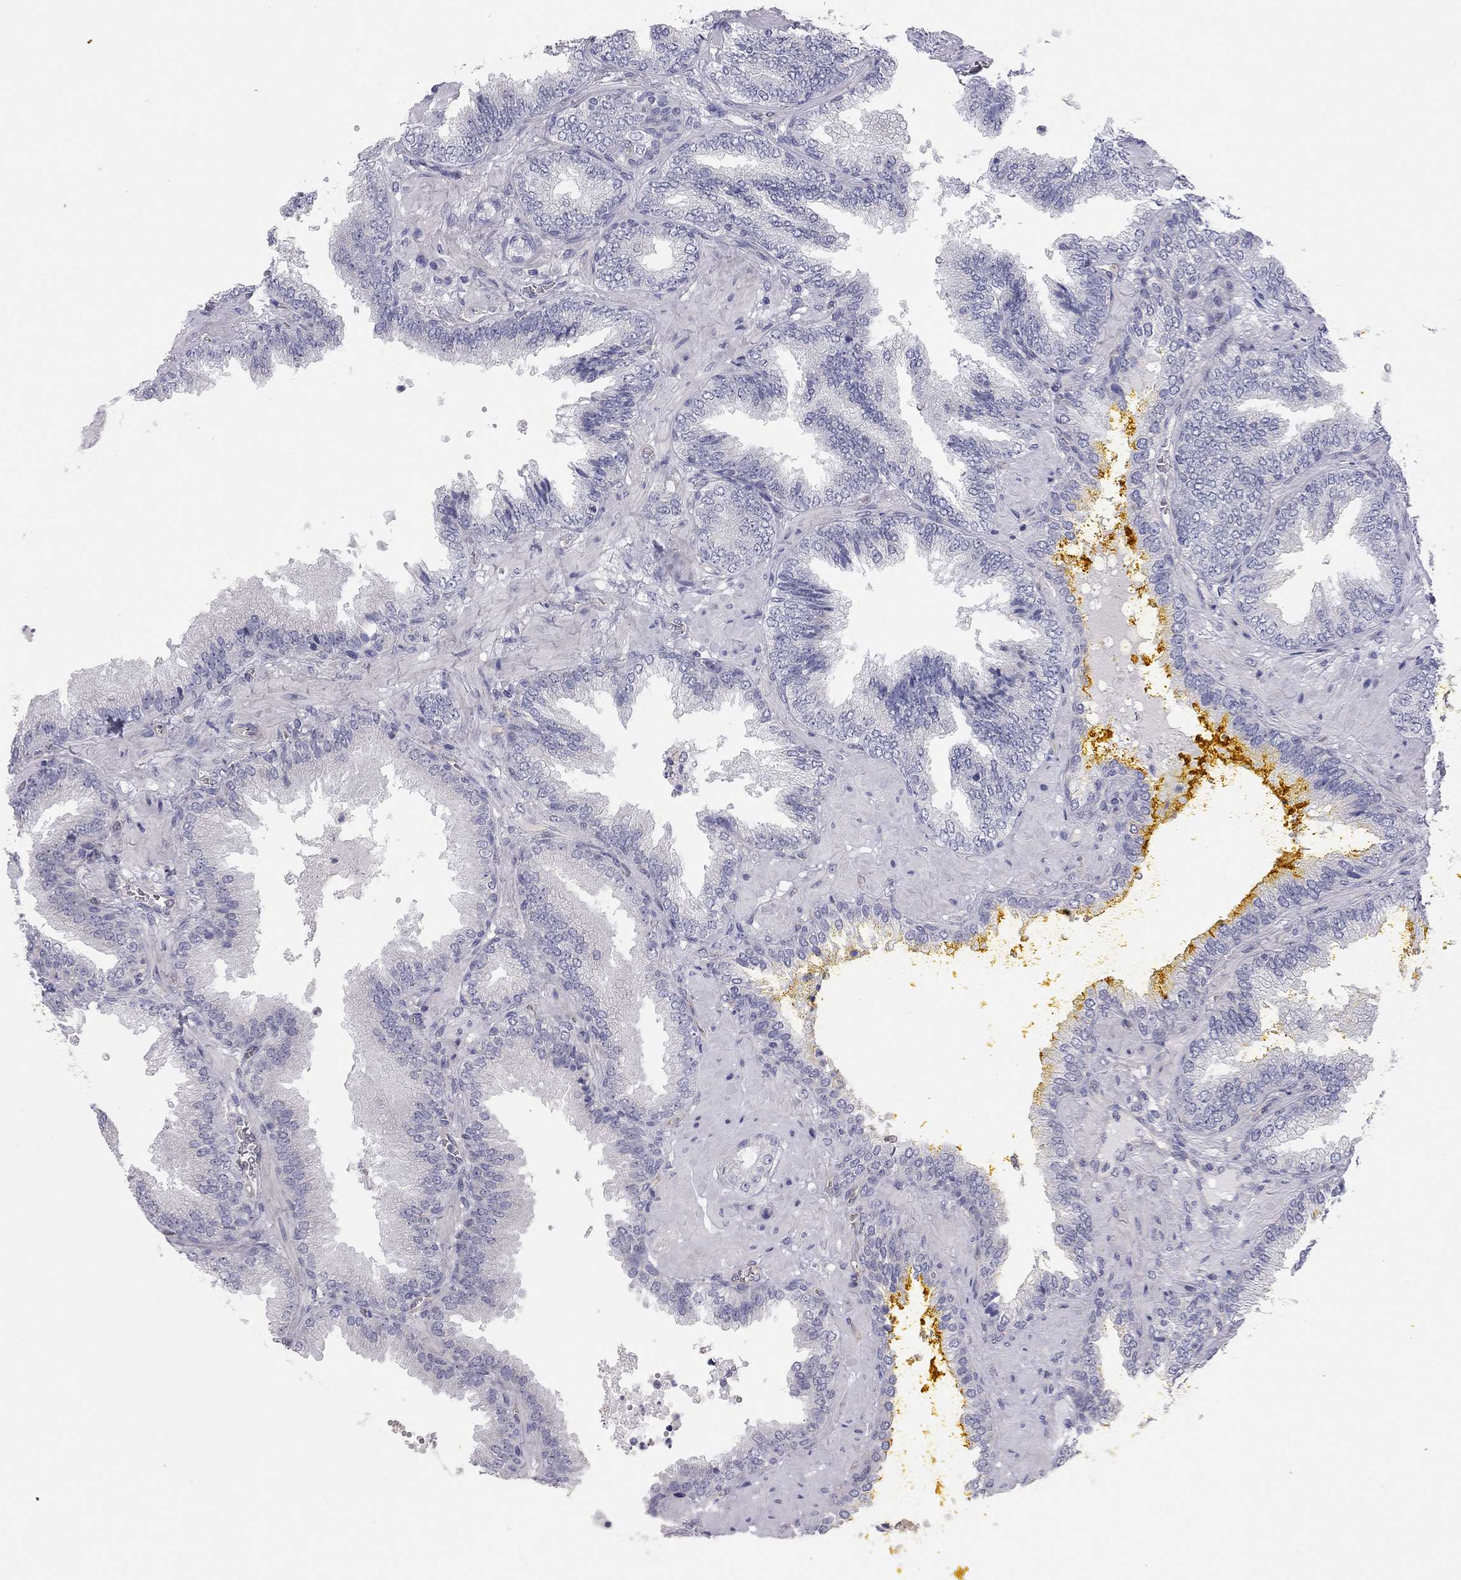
{"staining": {"intensity": "negative", "quantity": "none", "location": "none"}, "tissue": "prostate cancer", "cell_type": "Tumor cells", "image_type": "cancer", "snomed": [{"axis": "morphology", "description": "Adenocarcinoma, Low grade"}, {"axis": "topography", "description": "Prostate"}], "caption": "Protein analysis of adenocarcinoma (low-grade) (prostate) demonstrates no significant expression in tumor cells.", "gene": "GPRC5B", "patient": {"sex": "male", "age": 68}}